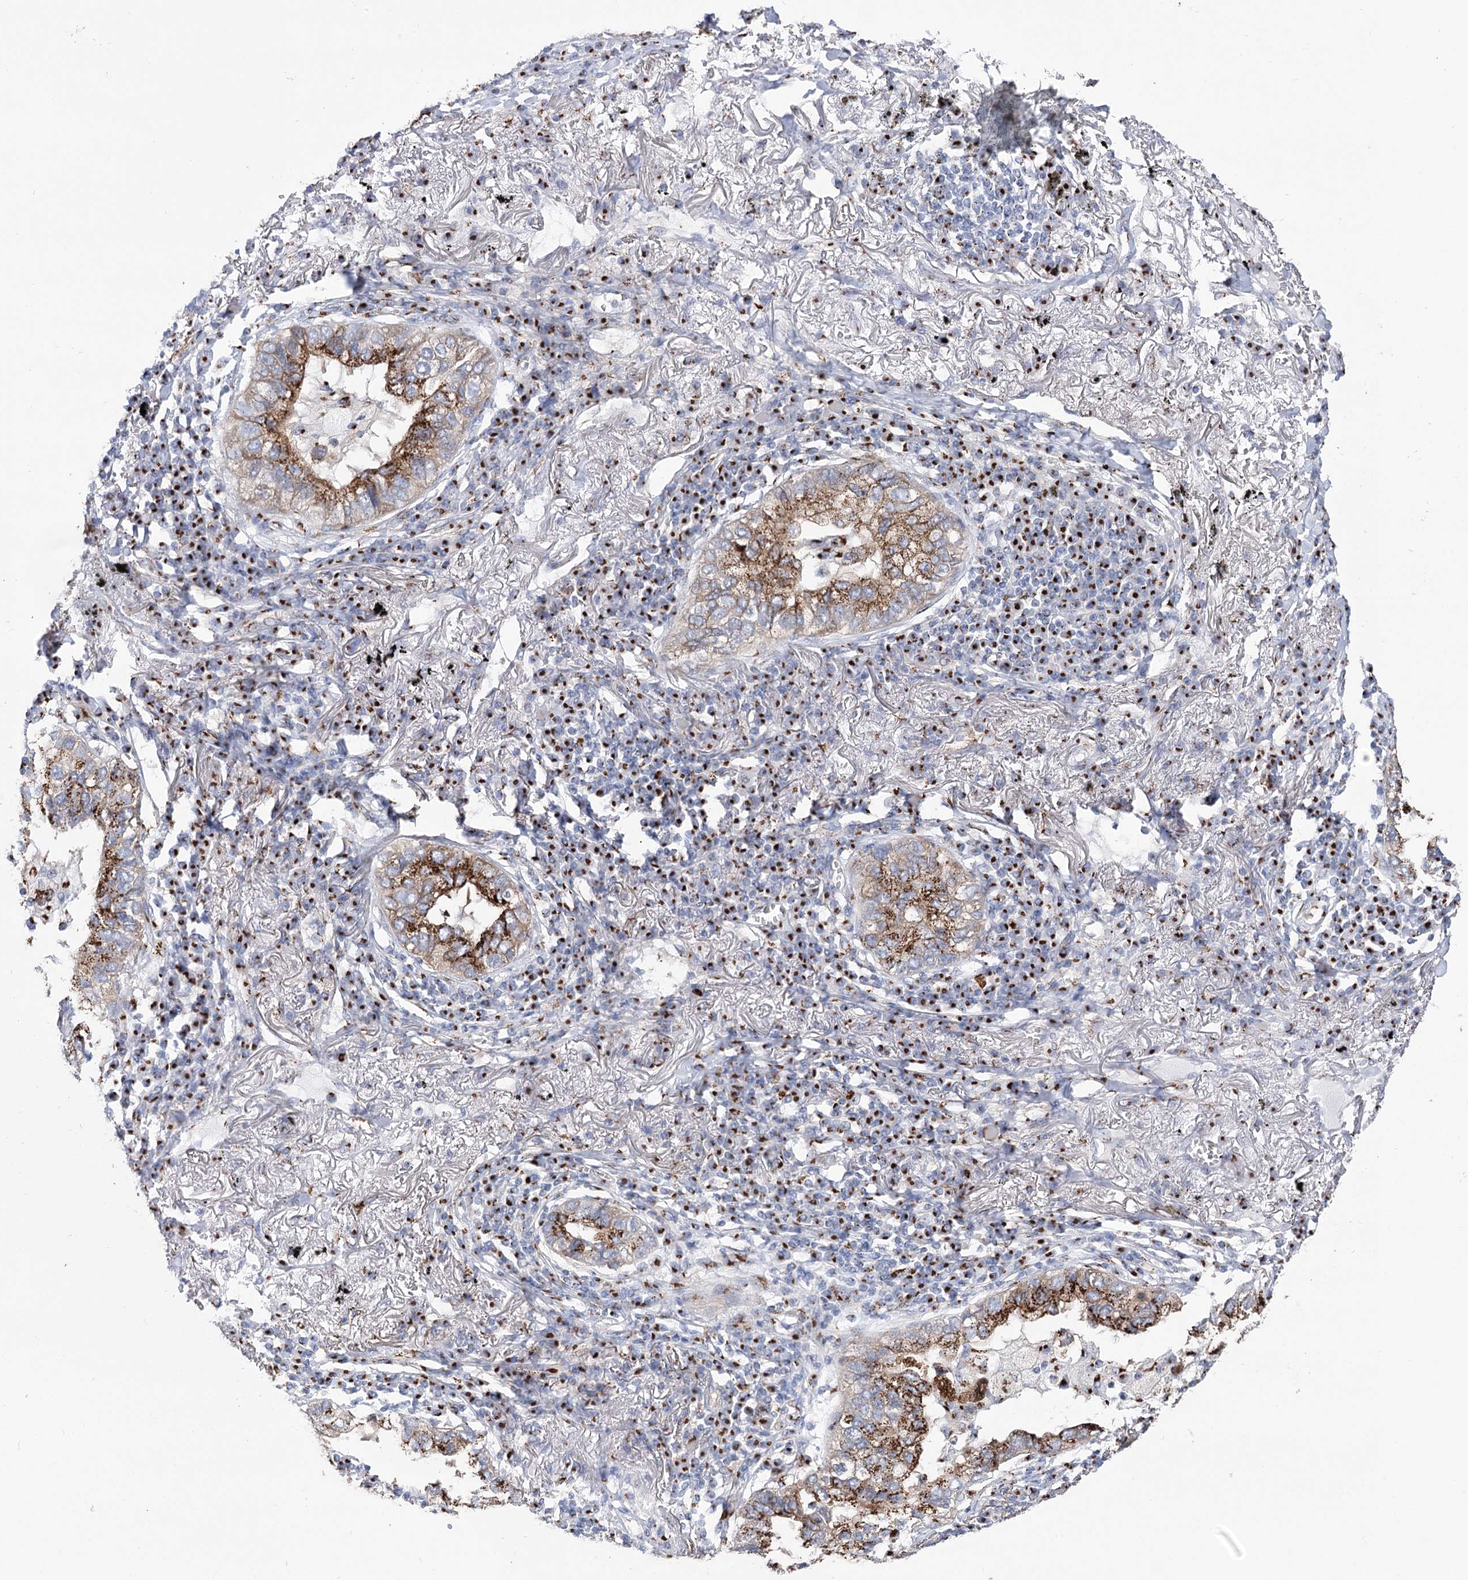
{"staining": {"intensity": "moderate", "quantity": ">75%", "location": "cytoplasmic/membranous"}, "tissue": "lung cancer", "cell_type": "Tumor cells", "image_type": "cancer", "snomed": [{"axis": "morphology", "description": "Adenocarcinoma, NOS"}, {"axis": "topography", "description": "Lung"}], "caption": "Immunohistochemical staining of lung cancer shows moderate cytoplasmic/membranous protein positivity in approximately >75% of tumor cells.", "gene": "TMEM165", "patient": {"sex": "male", "age": 65}}